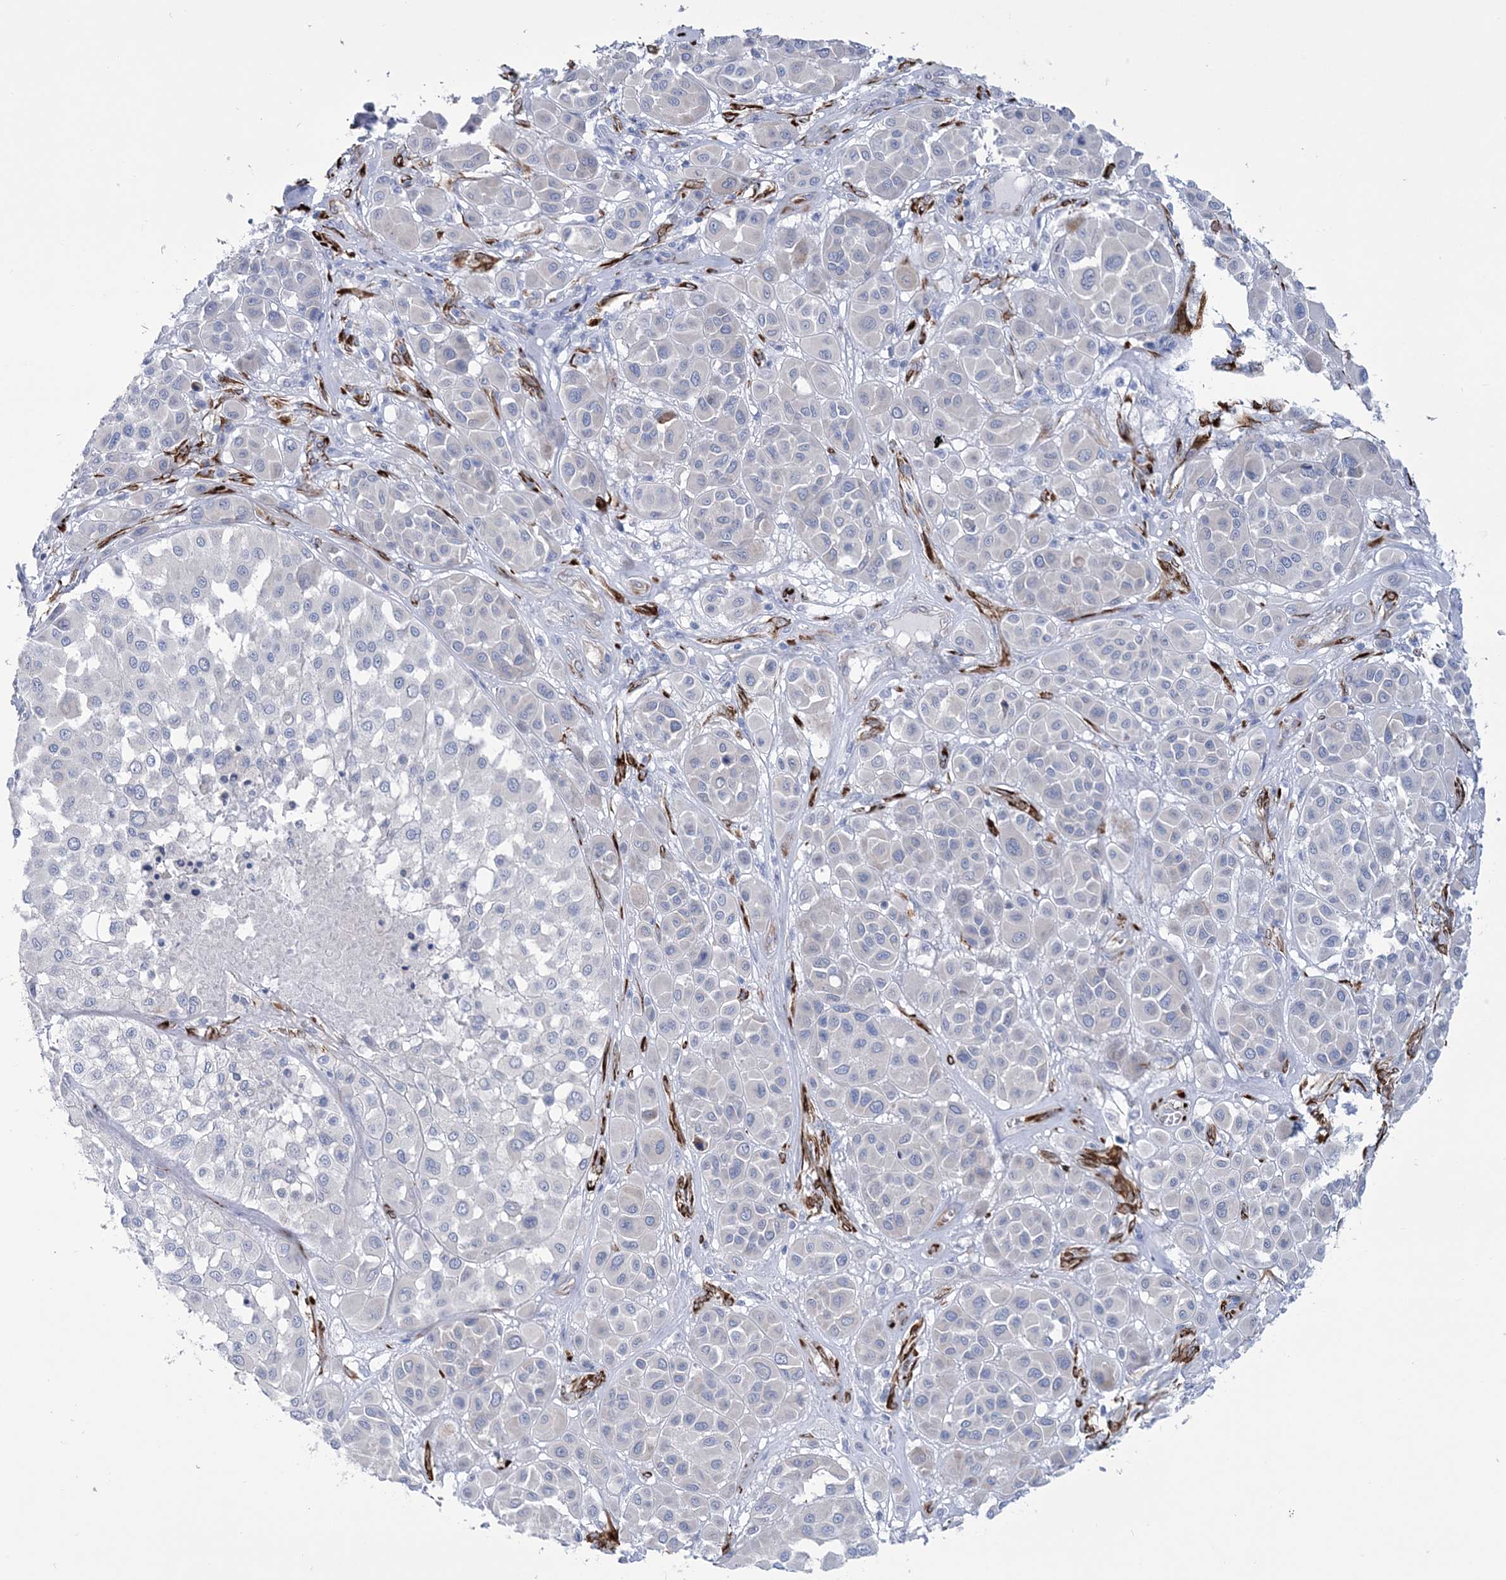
{"staining": {"intensity": "negative", "quantity": "none", "location": "none"}, "tissue": "melanoma", "cell_type": "Tumor cells", "image_type": "cancer", "snomed": [{"axis": "morphology", "description": "Malignant melanoma, Metastatic site"}, {"axis": "topography", "description": "Soft tissue"}], "caption": "Immunohistochemistry of malignant melanoma (metastatic site) shows no expression in tumor cells.", "gene": "RAB11FIP5", "patient": {"sex": "male", "age": 41}}